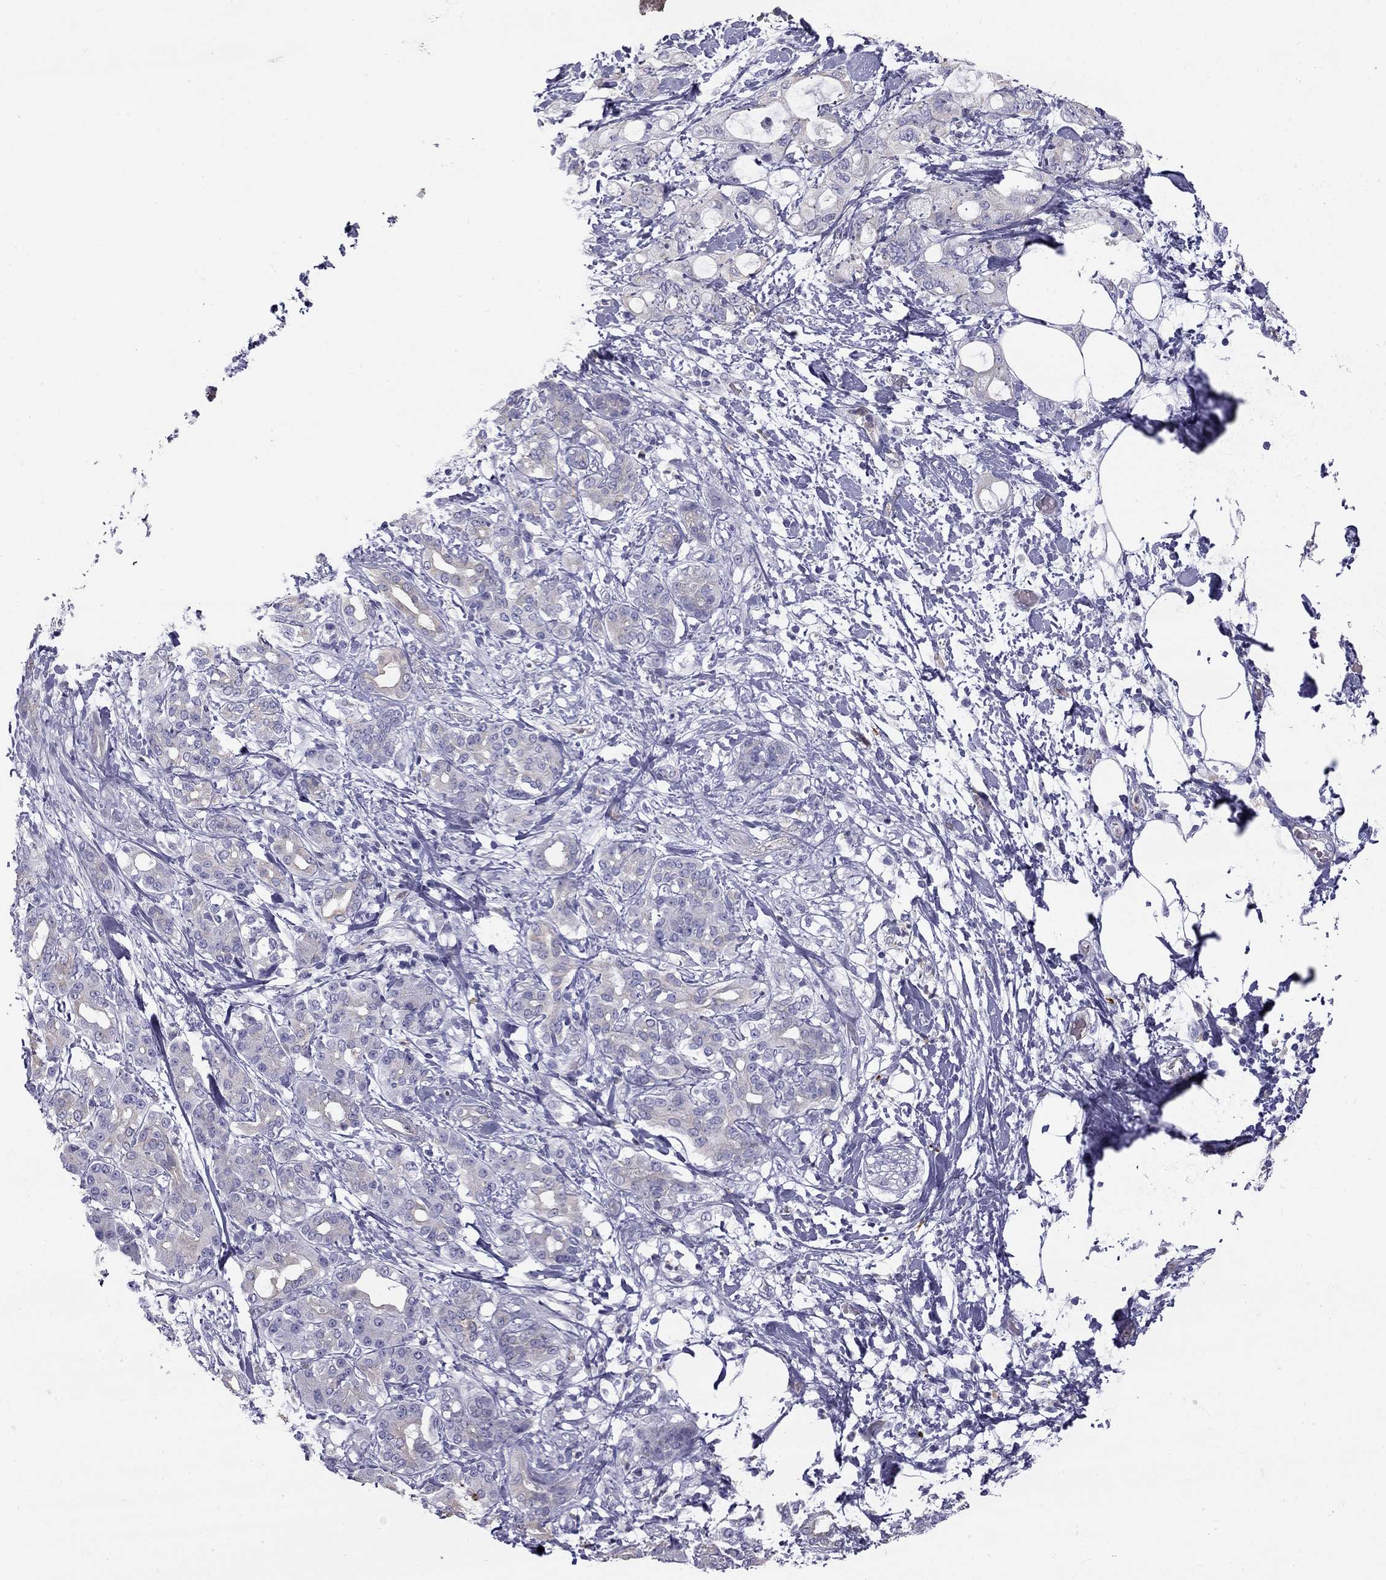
{"staining": {"intensity": "negative", "quantity": "none", "location": "none"}, "tissue": "pancreatic cancer", "cell_type": "Tumor cells", "image_type": "cancer", "snomed": [{"axis": "morphology", "description": "Adenocarcinoma, NOS"}, {"axis": "topography", "description": "Pancreas"}], "caption": "Immunohistochemical staining of pancreatic cancer shows no significant staining in tumor cells. The staining is performed using DAB (3,3'-diaminobenzidine) brown chromogen with nuclei counter-stained in using hematoxylin.", "gene": "TDRD6", "patient": {"sex": "female", "age": 56}}